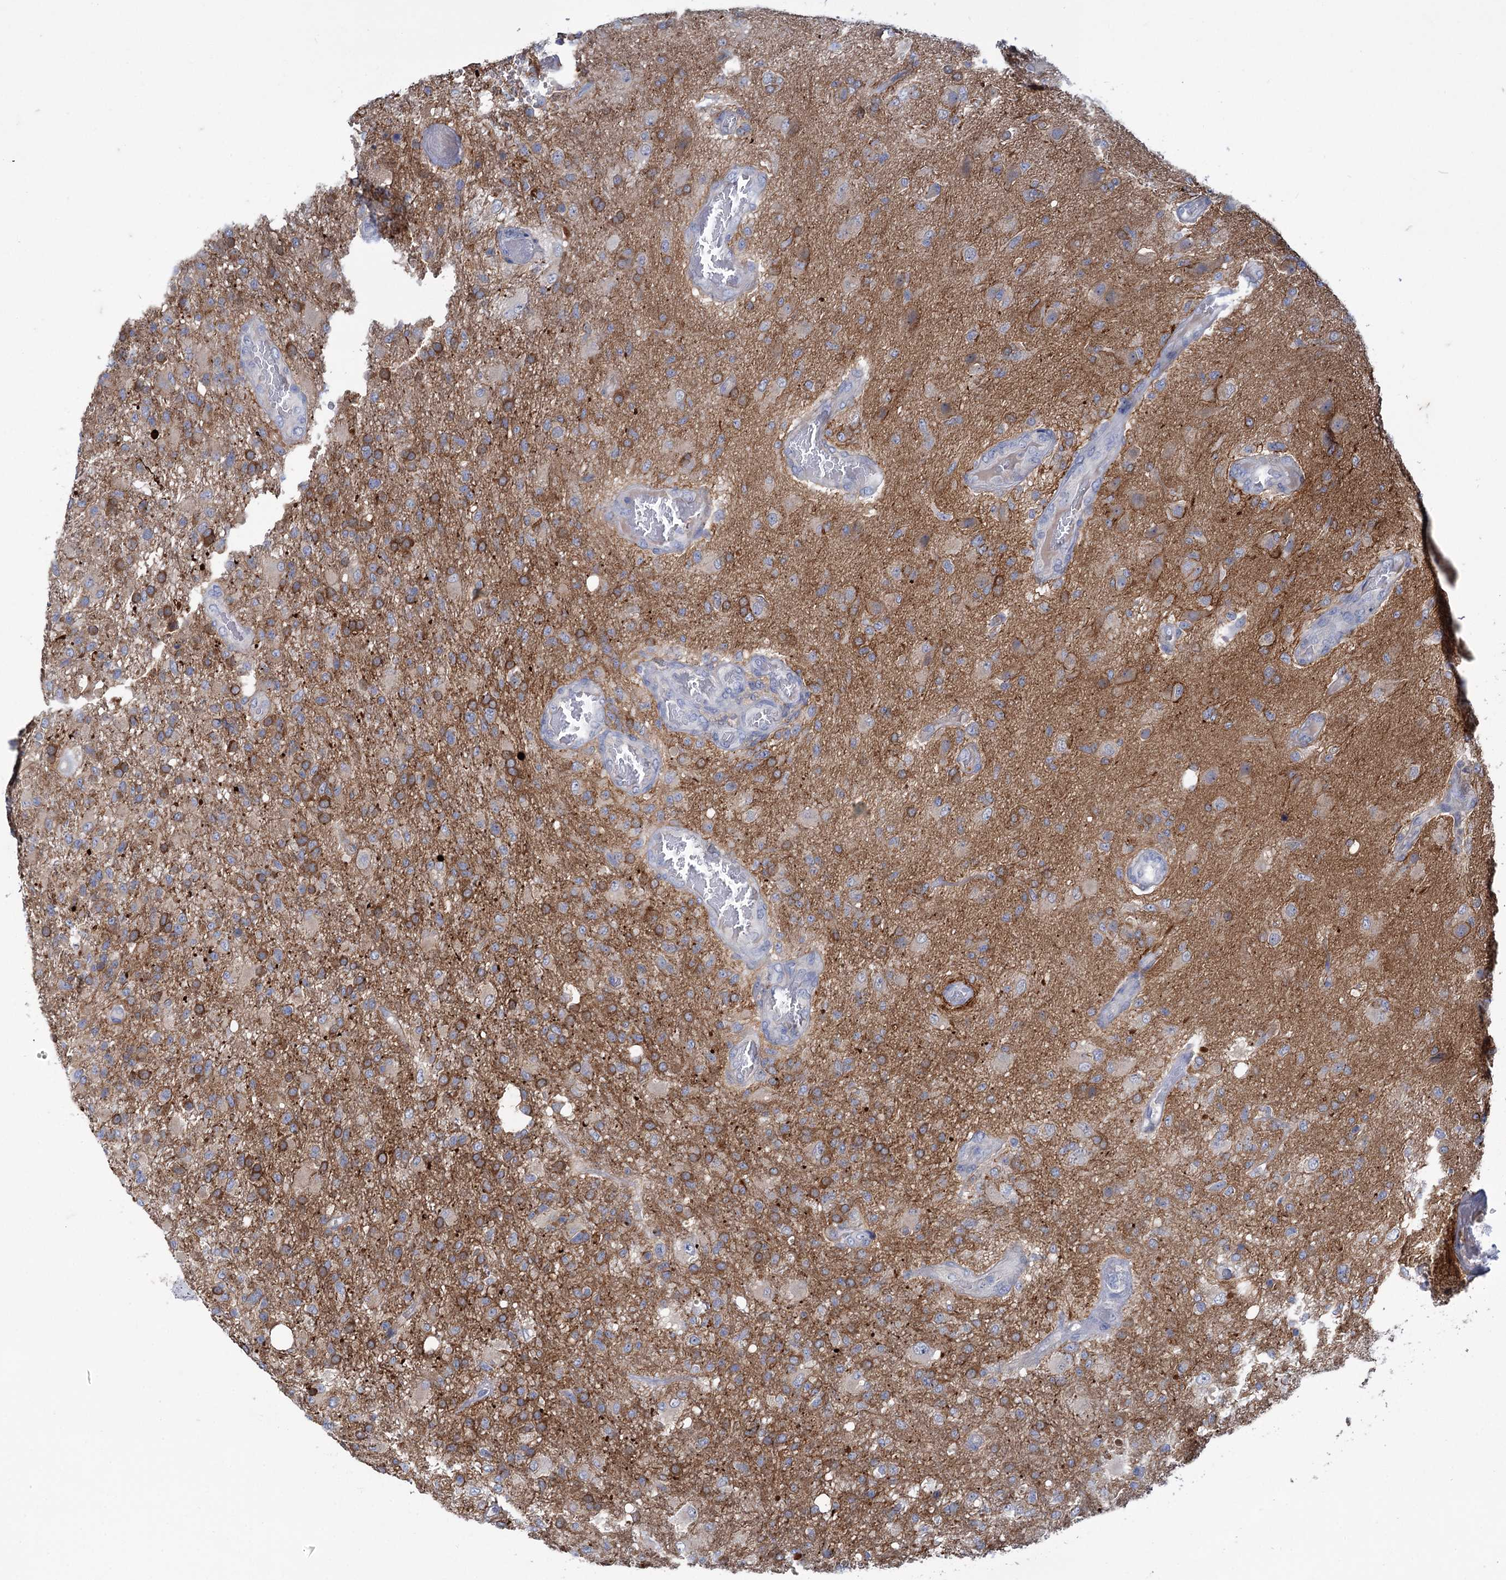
{"staining": {"intensity": "moderate", "quantity": "25%-75%", "location": "cytoplasmic/membranous"}, "tissue": "glioma", "cell_type": "Tumor cells", "image_type": "cancer", "snomed": [{"axis": "morphology", "description": "Glioma, malignant, High grade"}, {"axis": "topography", "description": "Brain"}], "caption": "Glioma stained with immunohistochemistry (IHC) shows moderate cytoplasmic/membranous expression in about 25%-75% of tumor cells.", "gene": "MID1IP1", "patient": {"sex": "female", "age": 74}}